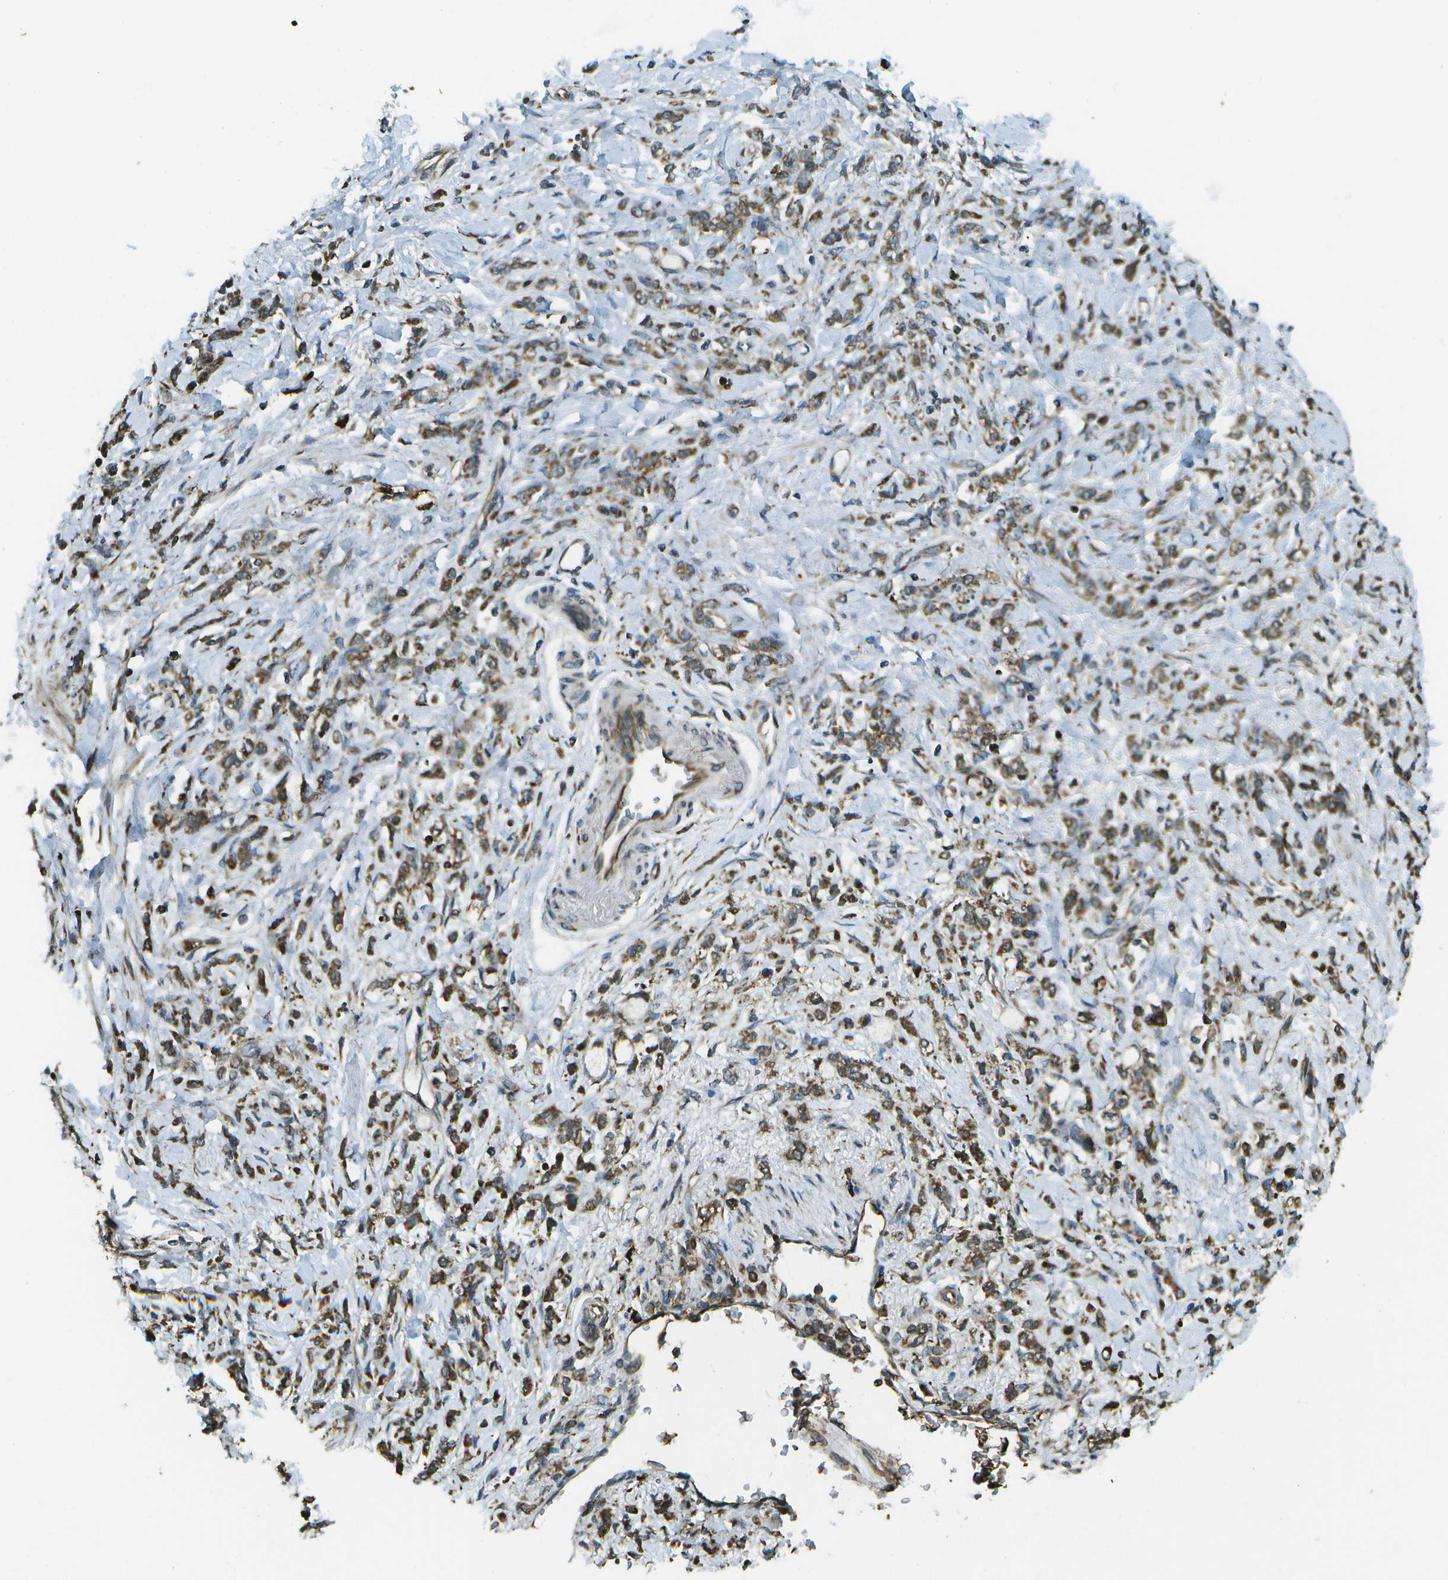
{"staining": {"intensity": "moderate", "quantity": ">75%", "location": "cytoplasmic/membranous"}, "tissue": "stomach cancer", "cell_type": "Tumor cells", "image_type": "cancer", "snomed": [{"axis": "morphology", "description": "Normal tissue, NOS"}, {"axis": "morphology", "description": "Adenocarcinoma, NOS"}, {"axis": "topography", "description": "Stomach"}], "caption": "Immunohistochemical staining of stomach adenocarcinoma exhibits medium levels of moderate cytoplasmic/membranous staining in about >75% of tumor cells. The staining is performed using DAB brown chromogen to label protein expression. The nuclei are counter-stained blue using hematoxylin.", "gene": "USP30", "patient": {"sex": "male", "age": 82}}